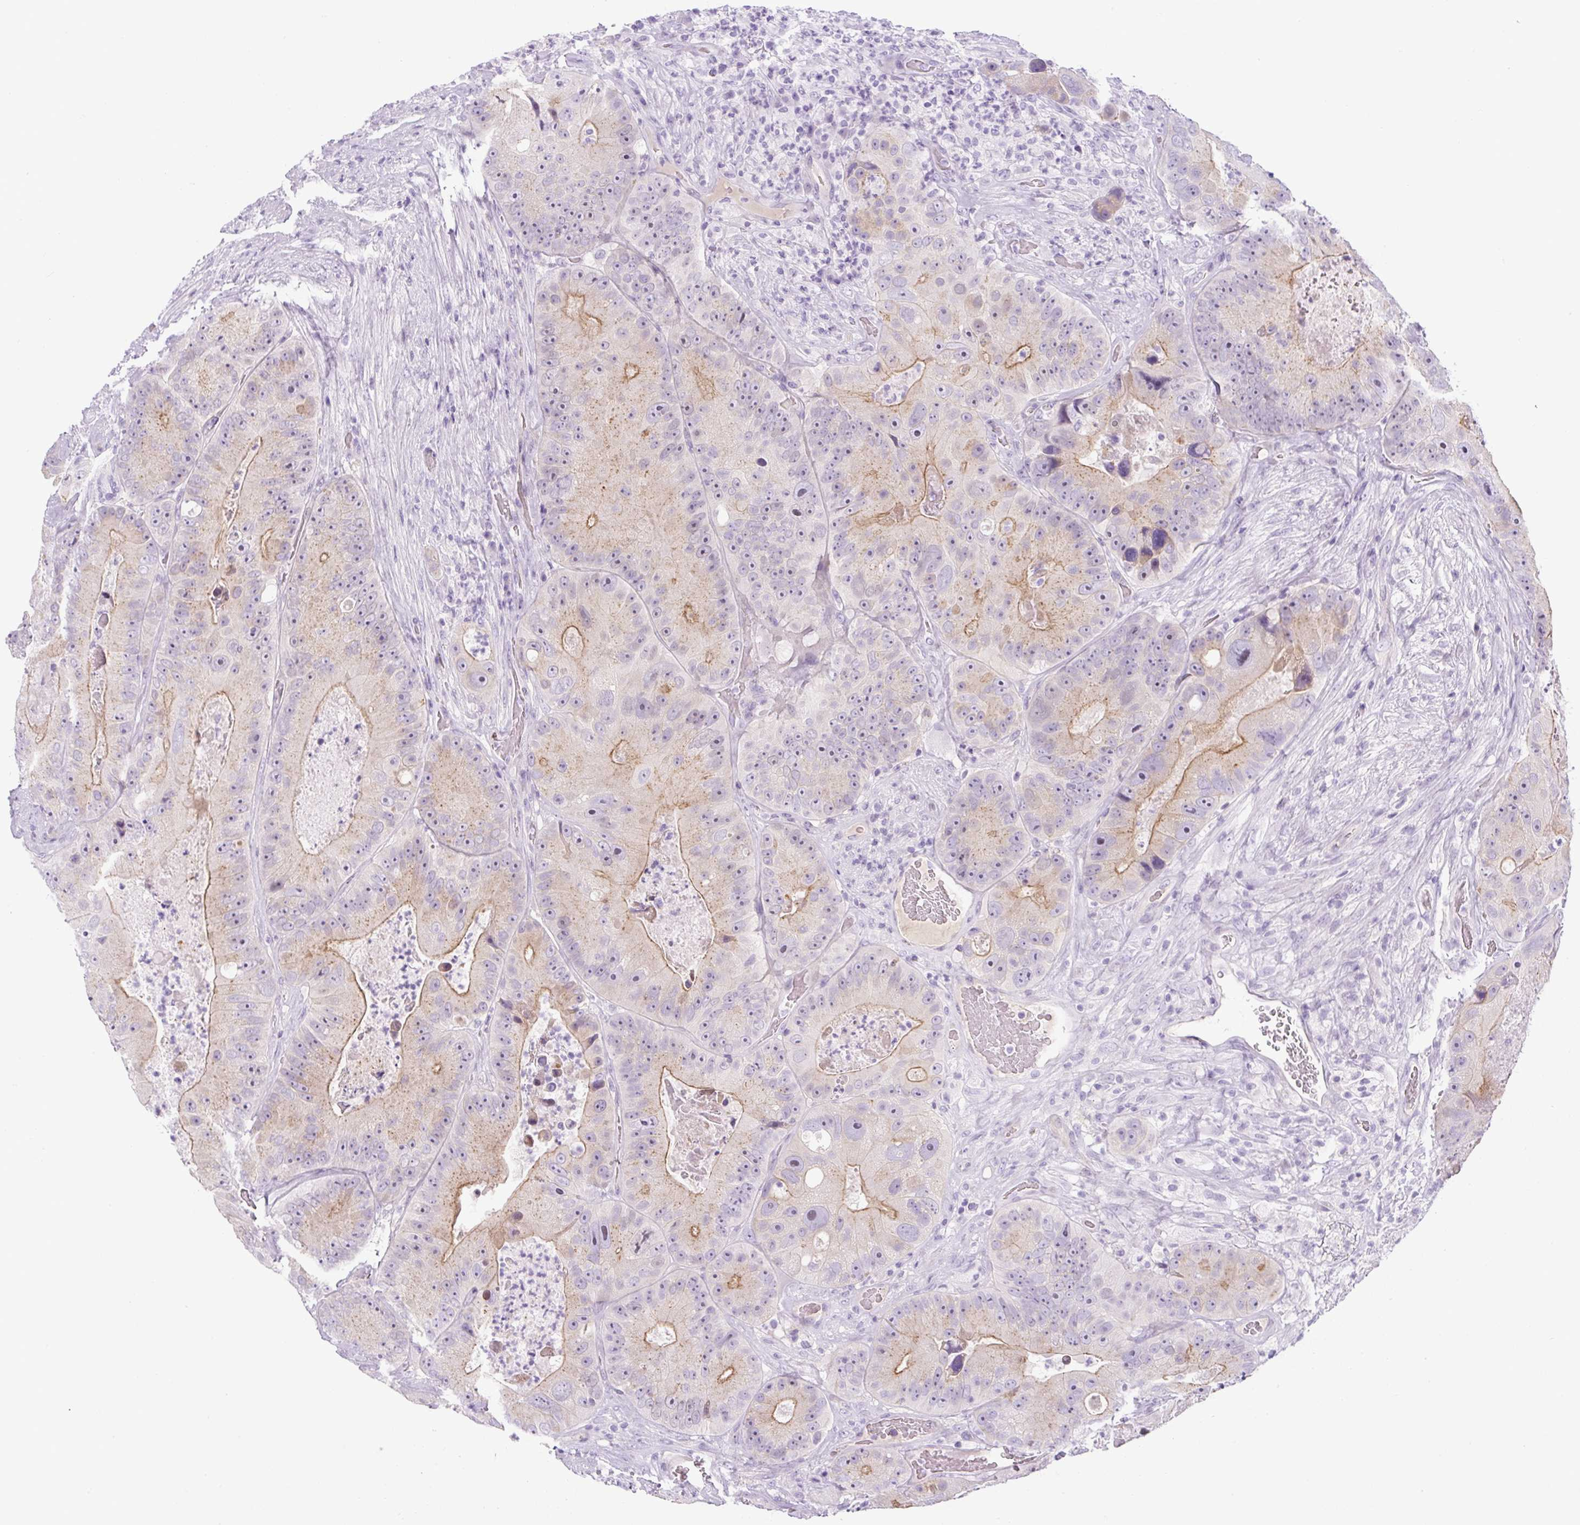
{"staining": {"intensity": "moderate", "quantity": "25%-75%", "location": "cytoplasmic/membranous"}, "tissue": "colorectal cancer", "cell_type": "Tumor cells", "image_type": "cancer", "snomed": [{"axis": "morphology", "description": "Adenocarcinoma, NOS"}, {"axis": "topography", "description": "Colon"}], "caption": "Protein staining displays moderate cytoplasmic/membranous expression in about 25%-75% of tumor cells in adenocarcinoma (colorectal).", "gene": "ADAMTS19", "patient": {"sex": "female", "age": 86}}